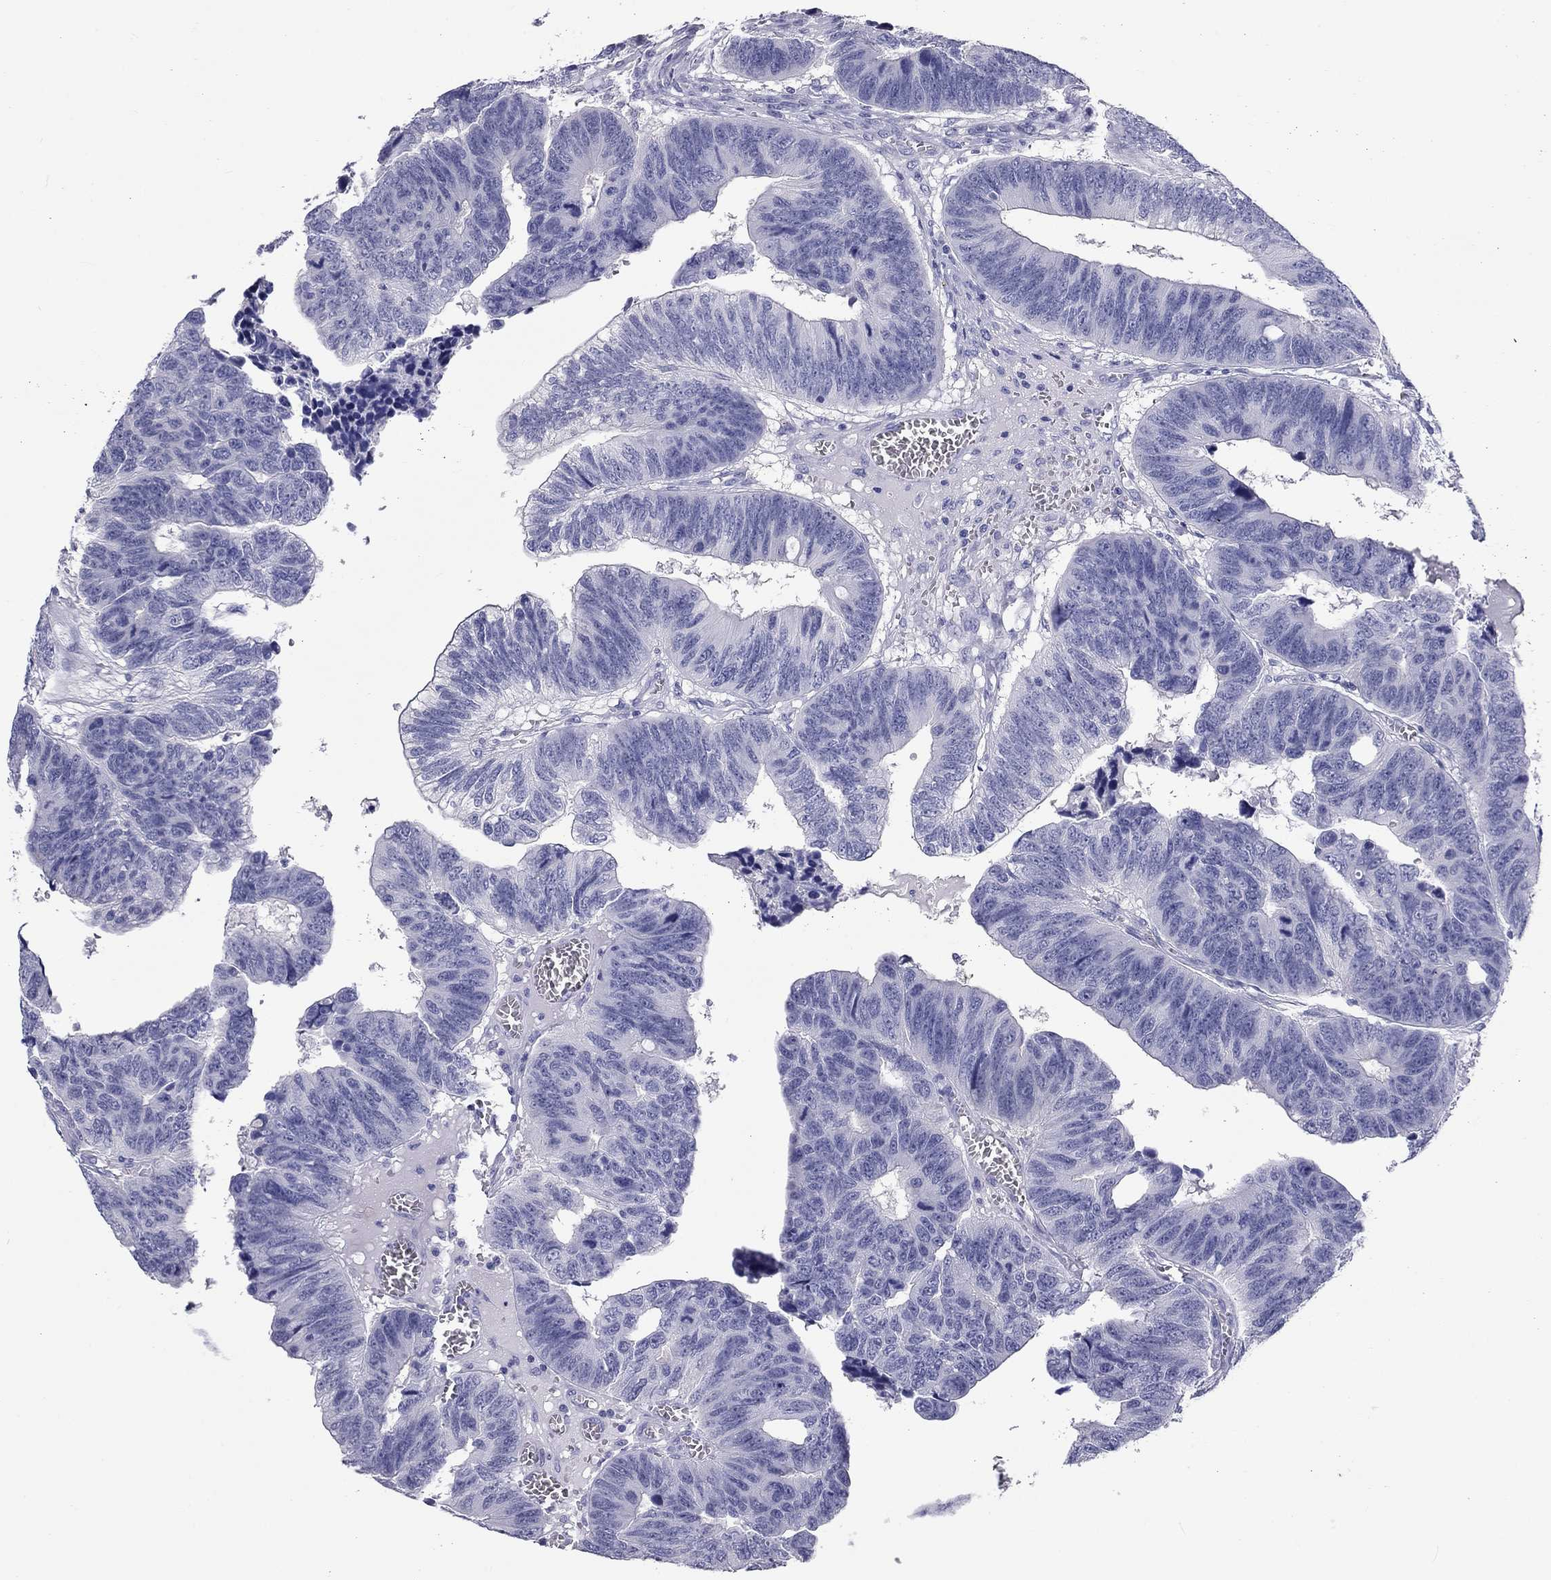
{"staining": {"intensity": "negative", "quantity": "none", "location": "none"}, "tissue": "colorectal cancer", "cell_type": "Tumor cells", "image_type": "cancer", "snomed": [{"axis": "morphology", "description": "Adenocarcinoma, NOS"}, {"axis": "topography", "description": "Appendix"}, {"axis": "topography", "description": "Colon"}, {"axis": "topography", "description": "Cecum"}, {"axis": "topography", "description": "Colon asc"}], "caption": "Tumor cells are negative for brown protein staining in colorectal cancer (adenocarcinoma).", "gene": "DNALI1", "patient": {"sex": "female", "age": 85}}